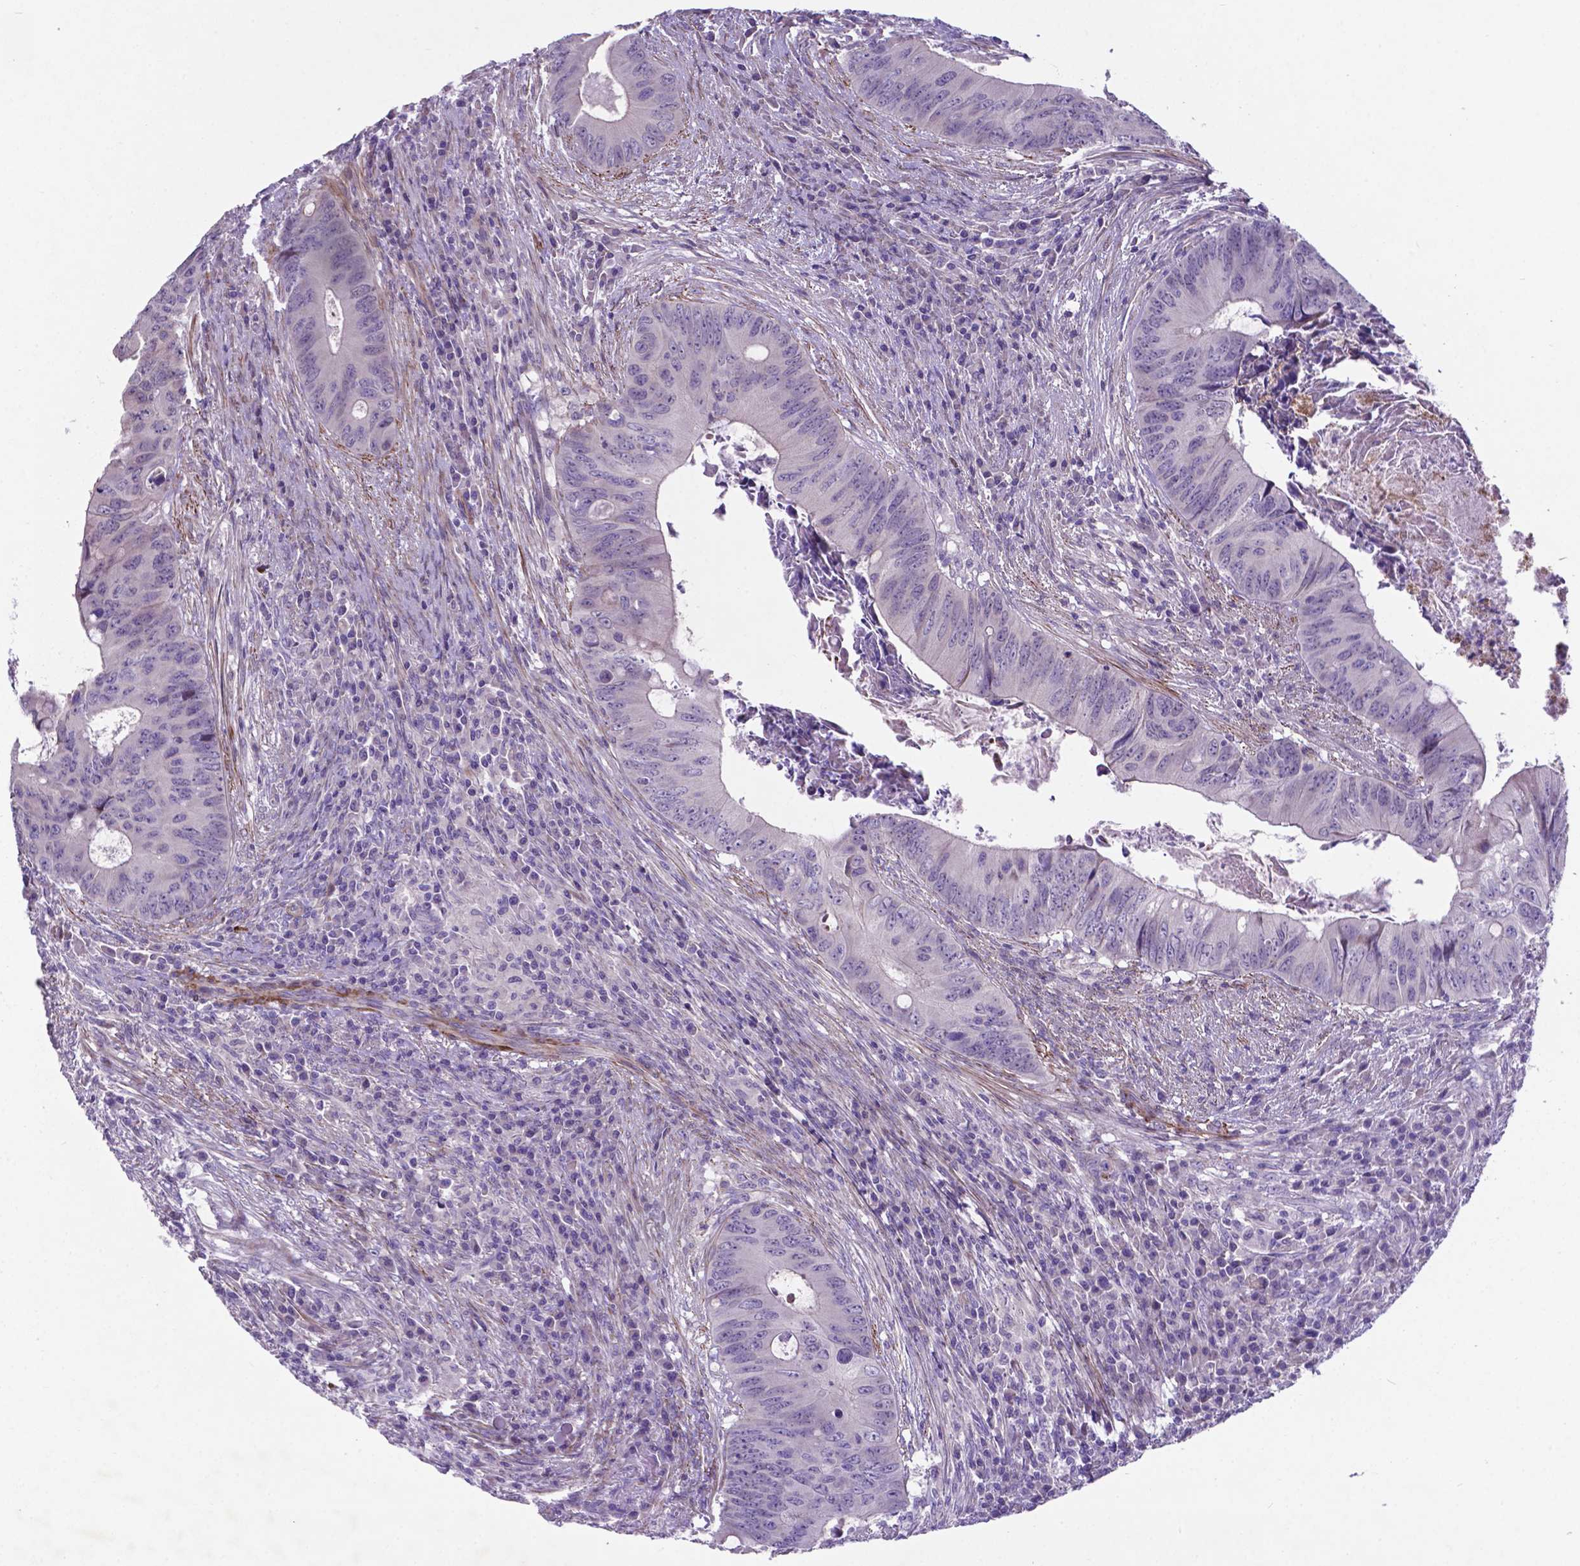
{"staining": {"intensity": "negative", "quantity": "none", "location": "none"}, "tissue": "colorectal cancer", "cell_type": "Tumor cells", "image_type": "cancer", "snomed": [{"axis": "morphology", "description": "Adenocarcinoma, NOS"}, {"axis": "topography", "description": "Colon"}], "caption": "Immunohistochemistry (IHC) photomicrograph of colorectal cancer stained for a protein (brown), which exhibits no expression in tumor cells.", "gene": "PFKFB4", "patient": {"sex": "female", "age": 74}}